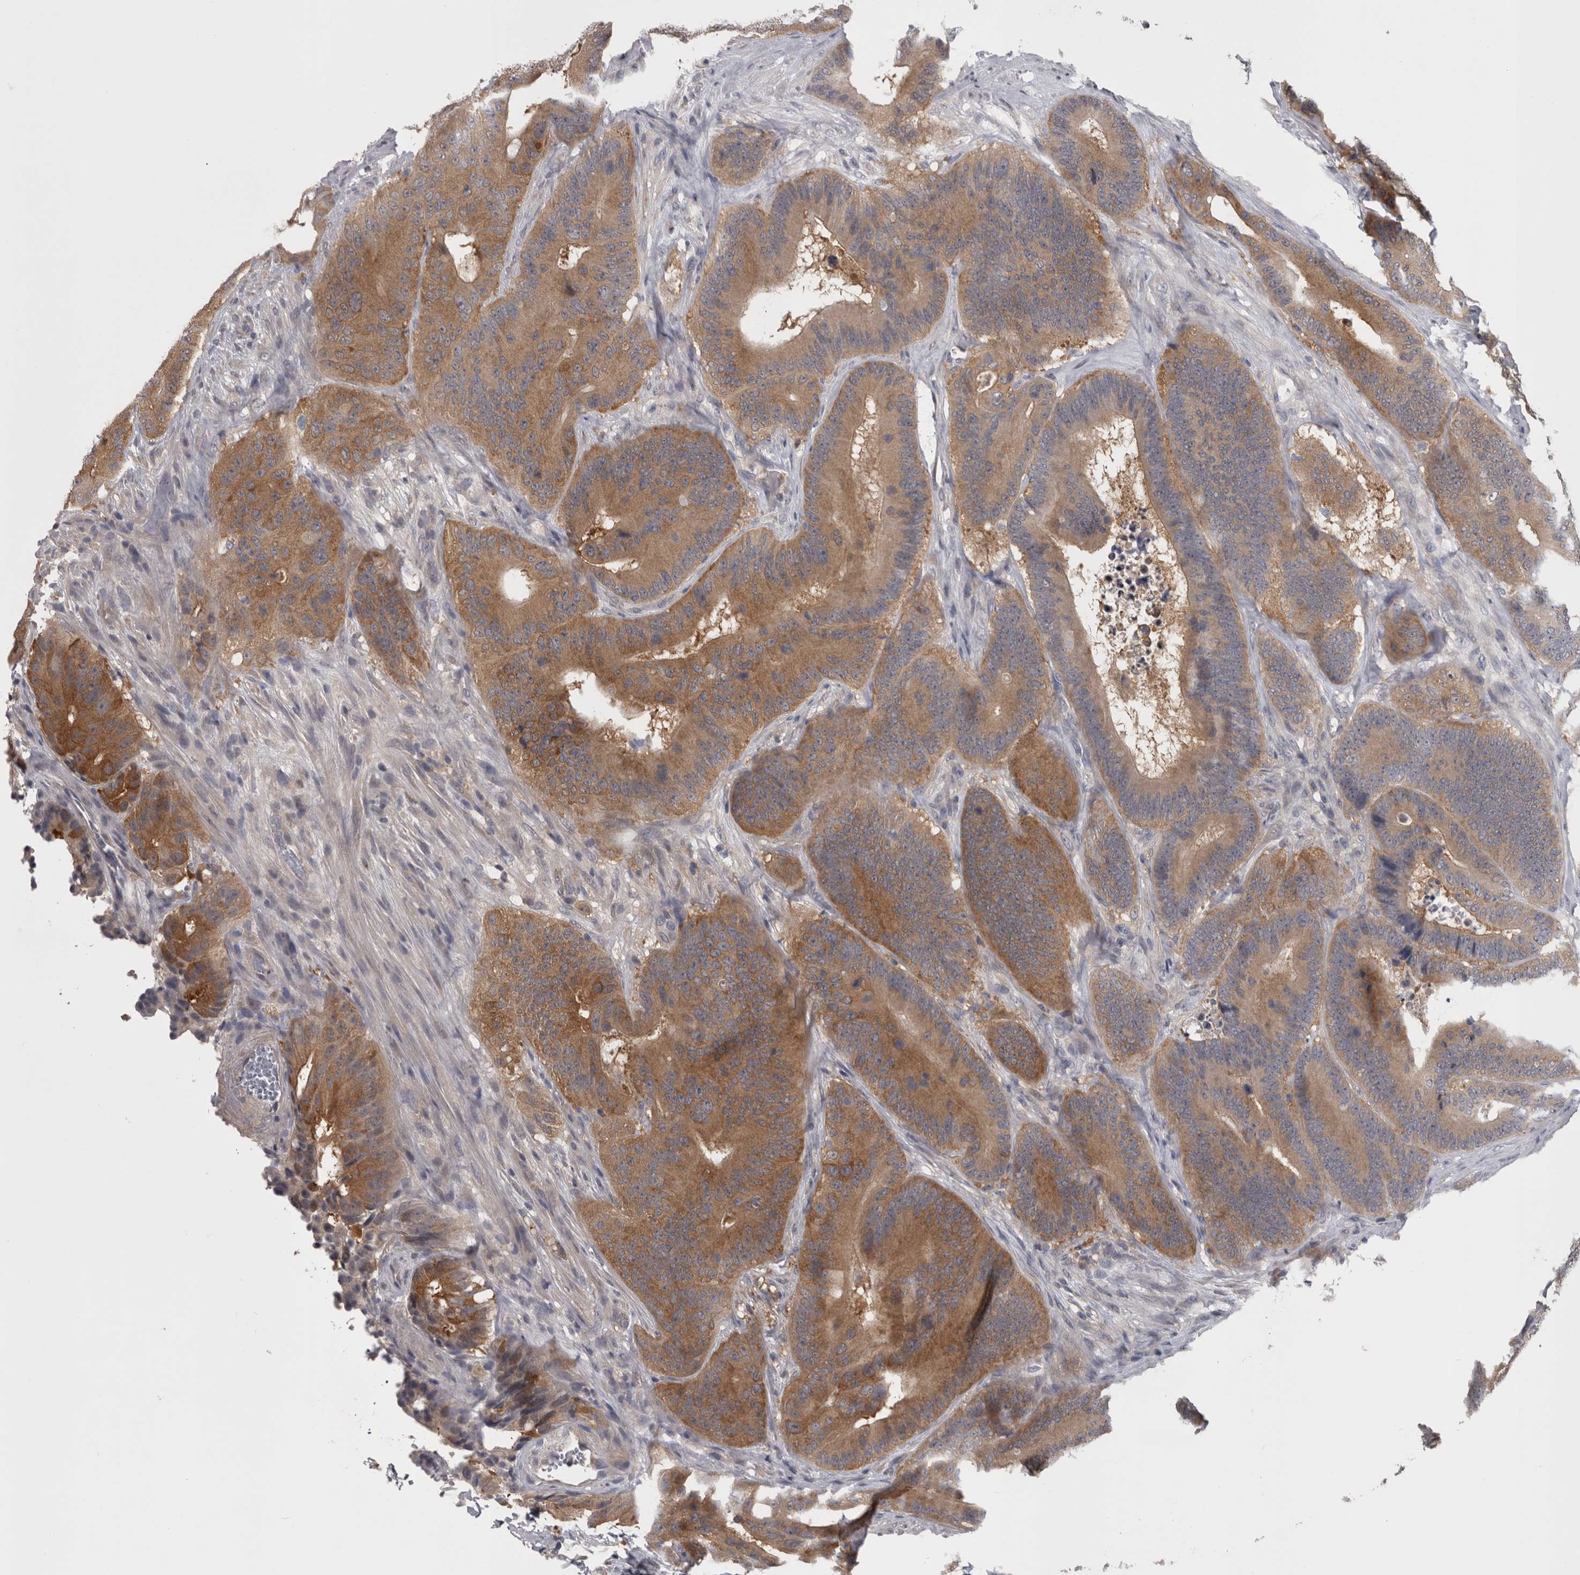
{"staining": {"intensity": "moderate", "quantity": ">75%", "location": "cytoplasmic/membranous"}, "tissue": "colorectal cancer", "cell_type": "Tumor cells", "image_type": "cancer", "snomed": [{"axis": "morphology", "description": "Adenocarcinoma, NOS"}, {"axis": "topography", "description": "Colon"}], "caption": "Brown immunohistochemical staining in colorectal adenocarcinoma reveals moderate cytoplasmic/membranous expression in approximately >75% of tumor cells.", "gene": "PRKCI", "patient": {"sex": "male", "age": 83}}